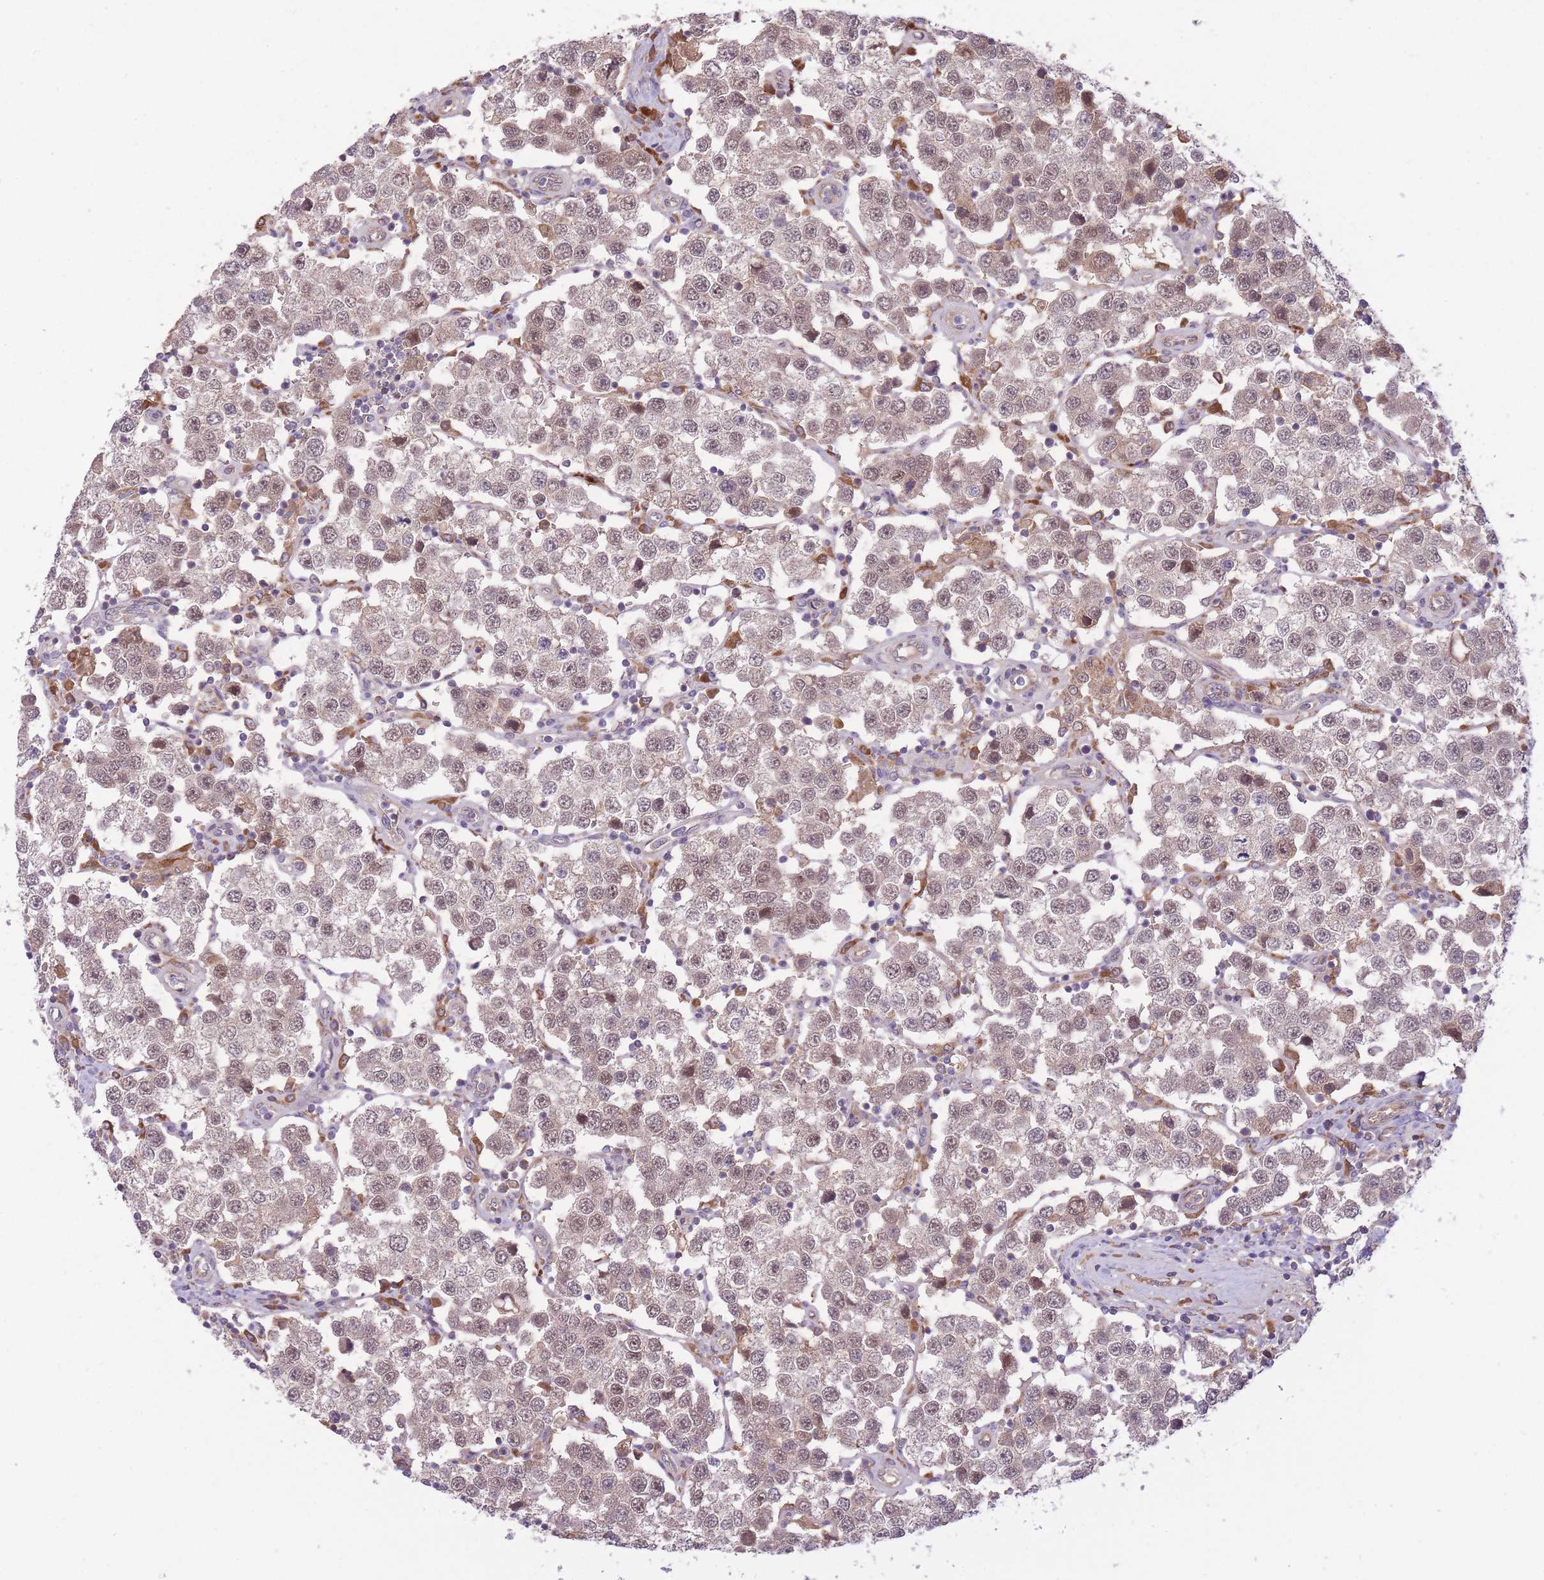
{"staining": {"intensity": "weak", "quantity": ">75%", "location": "cytoplasmic/membranous,nuclear"}, "tissue": "testis cancer", "cell_type": "Tumor cells", "image_type": "cancer", "snomed": [{"axis": "morphology", "description": "Seminoma, NOS"}, {"axis": "topography", "description": "Testis"}], "caption": "Tumor cells reveal weak cytoplasmic/membranous and nuclear positivity in approximately >75% of cells in testis cancer. Using DAB (brown) and hematoxylin (blue) stains, captured at high magnification using brightfield microscopy.", "gene": "POLR3F", "patient": {"sex": "male", "age": 37}}